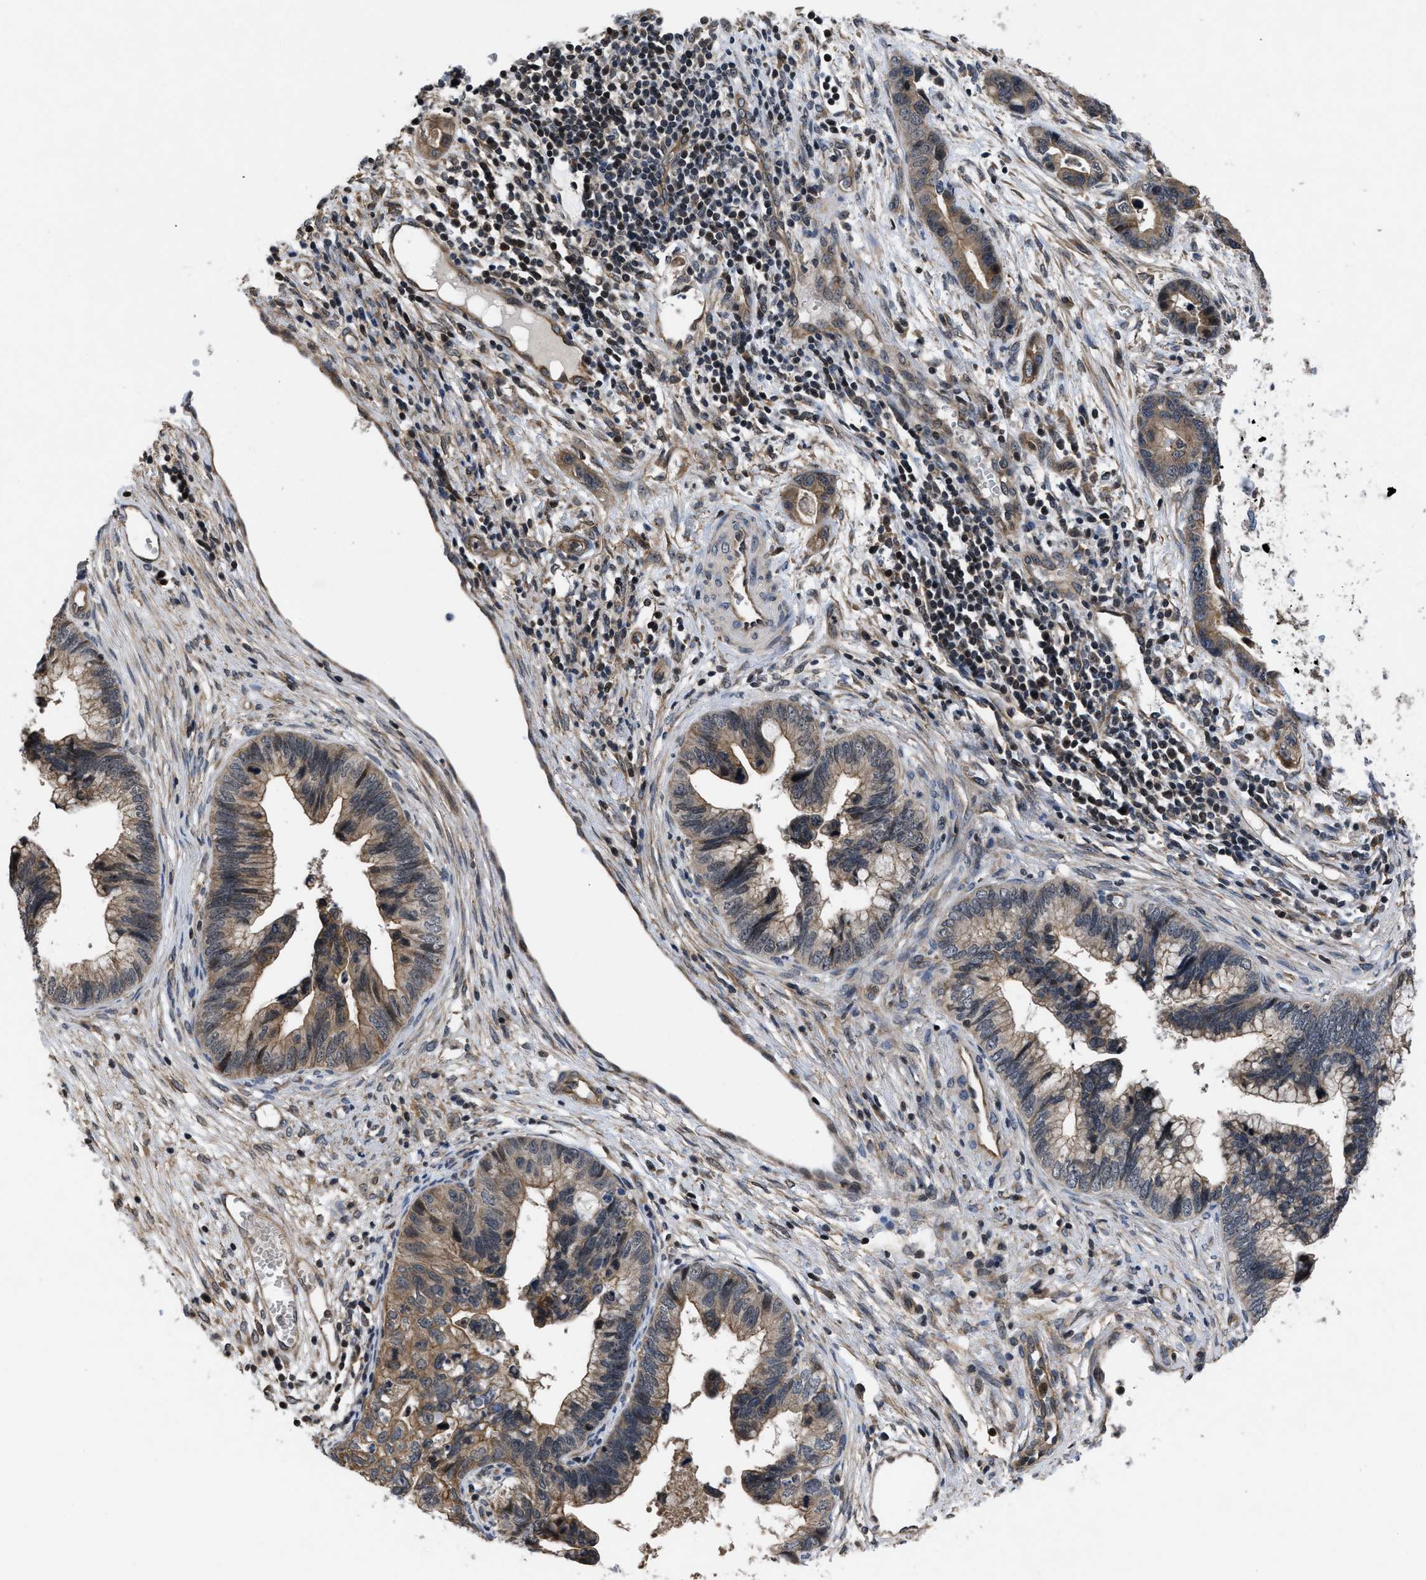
{"staining": {"intensity": "moderate", "quantity": "25%-75%", "location": "cytoplasmic/membranous"}, "tissue": "cervical cancer", "cell_type": "Tumor cells", "image_type": "cancer", "snomed": [{"axis": "morphology", "description": "Adenocarcinoma, NOS"}, {"axis": "topography", "description": "Cervix"}], "caption": "This is an image of immunohistochemistry (IHC) staining of adenocarcinoma (cervical), which shows moderate staining in the cytoplasmic/membranous of tumor cells.", "gene": "DNAJC14", "patient": {"sex": "female", "age": 44}}